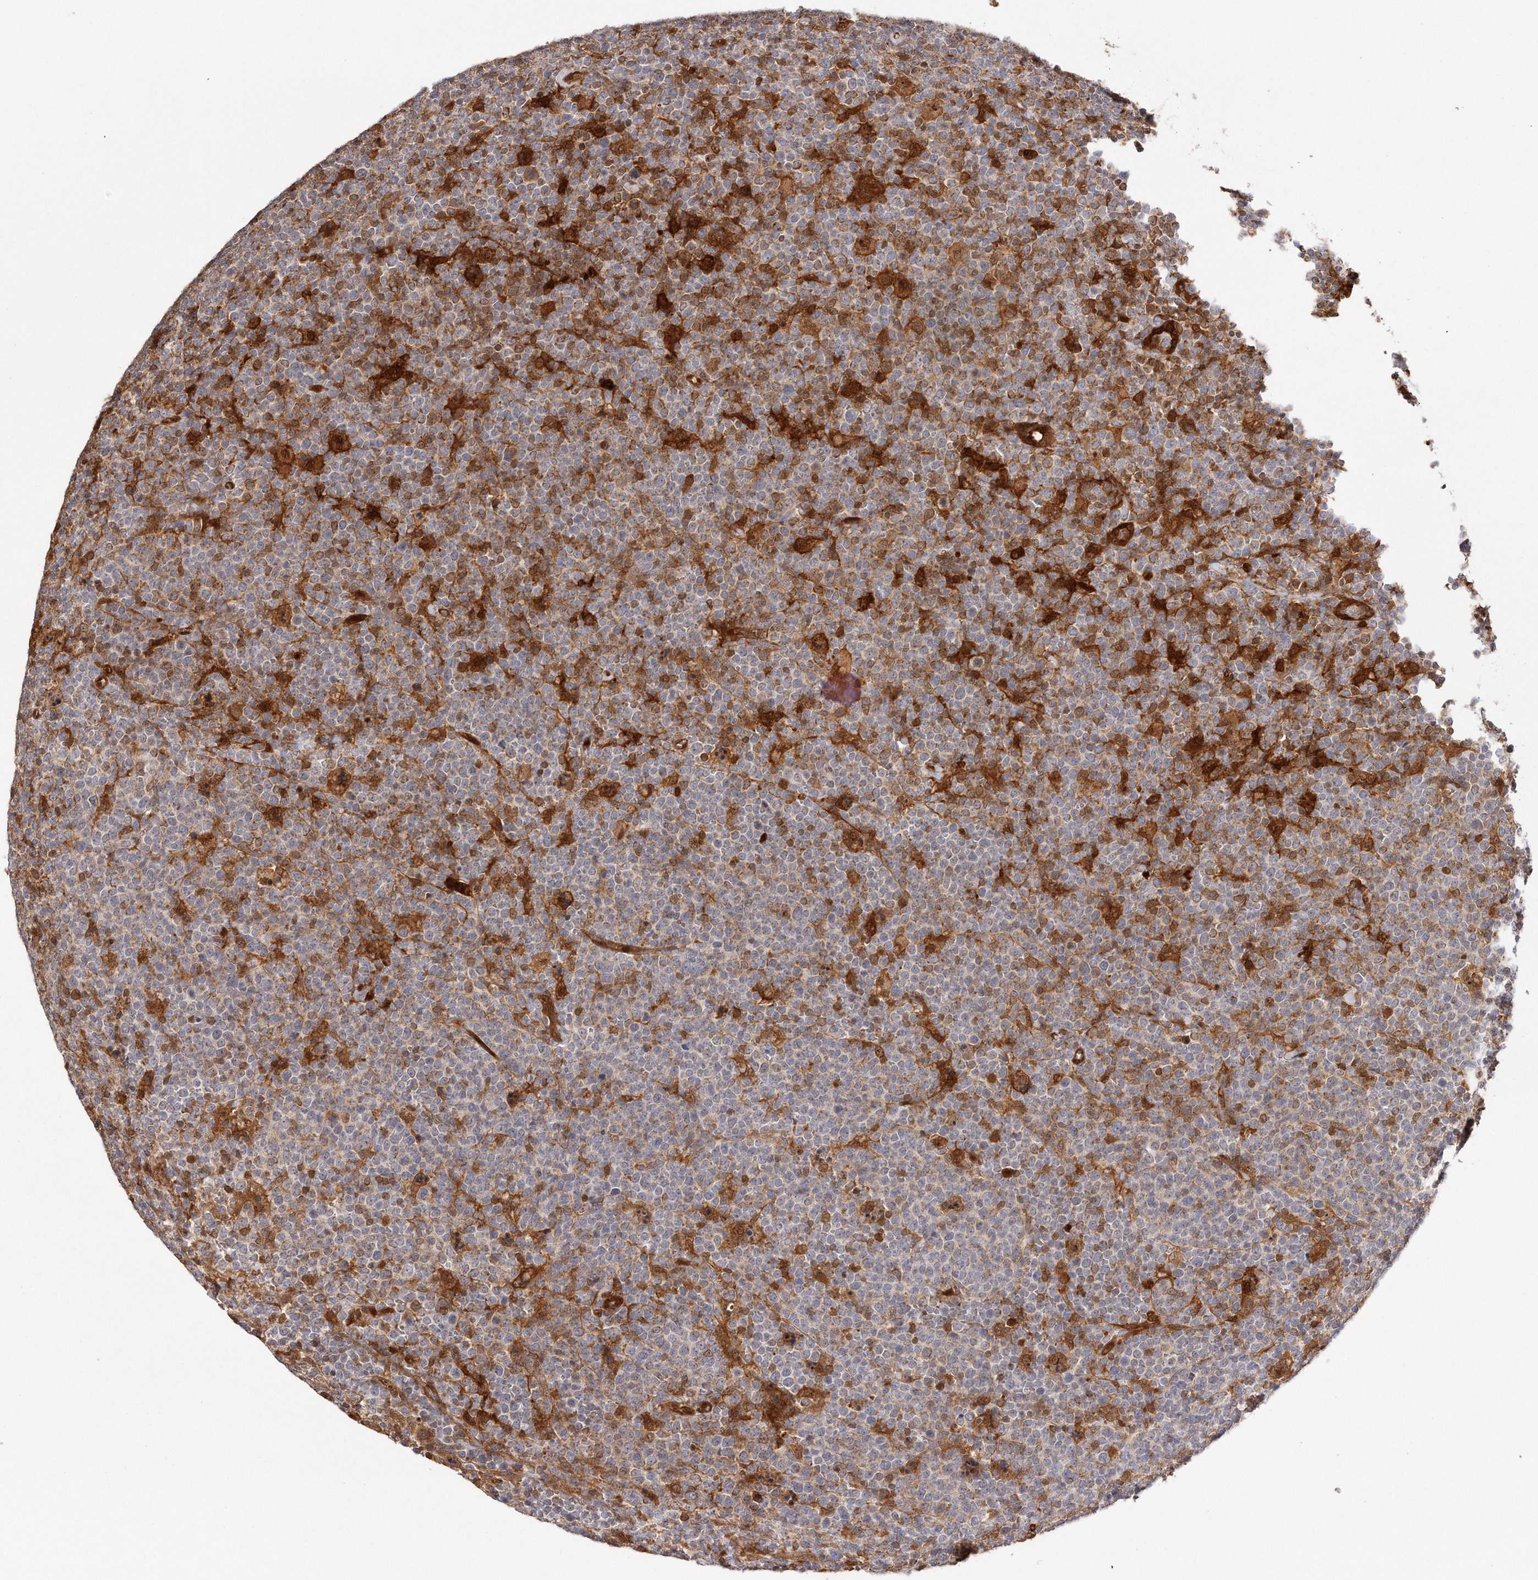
{"staining": {"intensity": "moderate", "quantity": "25%-75%", "location": "cytoplasmic/membranous,nuclear"}, "tissue": "lymphoma", "cell_type": "Tumor cells", "image_type": "cancer", "snomed": [{"axis": "morphology", "description": "Malignant lymphoma, non-Hodgkin's type, High grade"}, {"axis": "topography", "description": "Lymph node"}], "caption": "This image reveals IHC staining of lymphoma, with medium moderate cytoplasmic/membranous and nuclear staining in approximately 25%-75% of tumor cells.", "gene": "GBP4", "patient": {"sex": "male", "age": 61}}